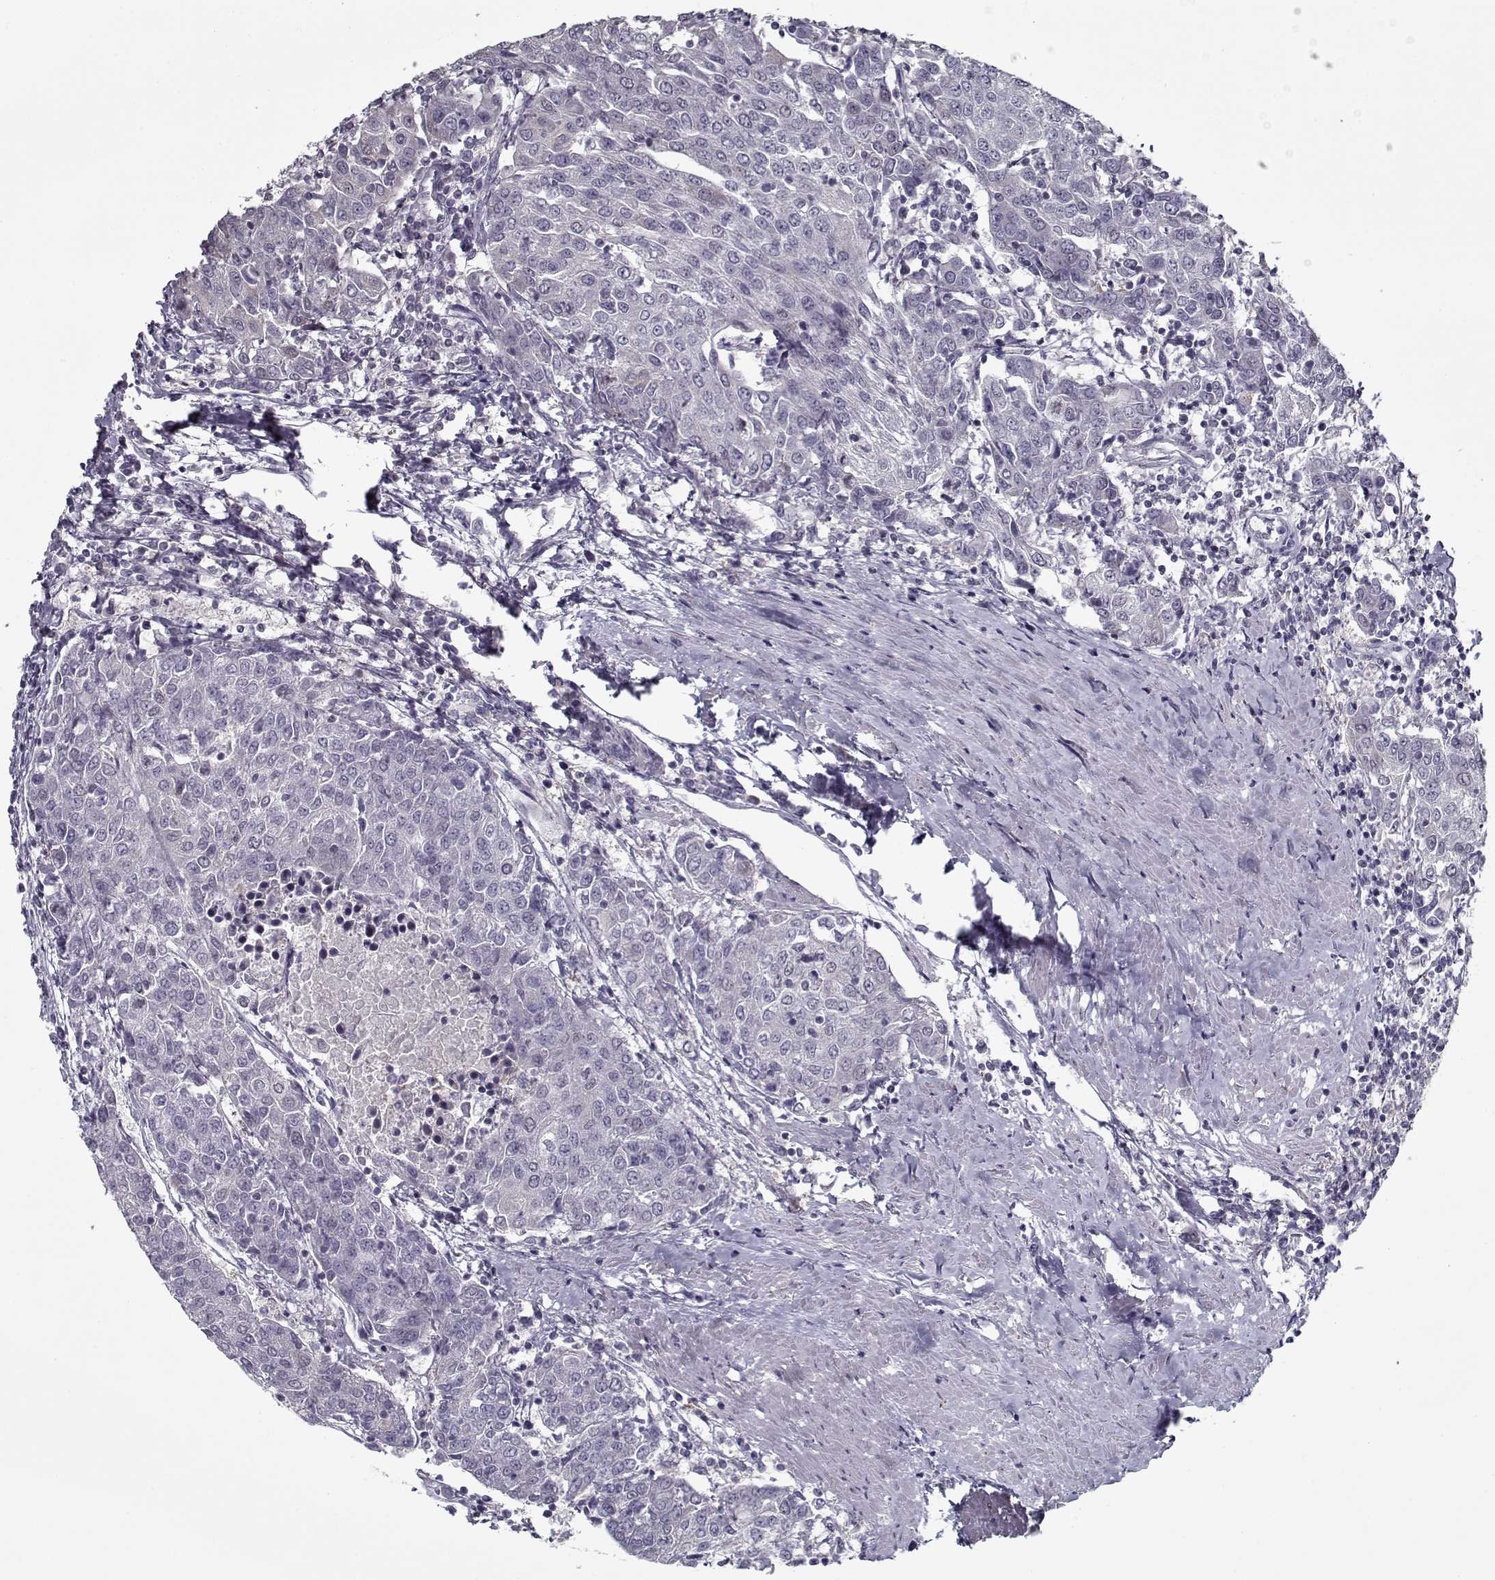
{"staining": {"intensity": "negative", "quantity": "none", "location": "none"}, "tissue": "urothelial cancer", "cell_type": "Tumor cells", "image_type": "cancer", "snomed": [{"axis": "morphology", "description": "Urothelial carcinoma, High grade"}, {"axis": "topography", "description": "Urinary bladder"}], "caption": "IHC histopathology image of human urothelial cancer stained for a protein (brown), which demonstrates no expression in tumor cells.", "gene": "SEC16B", "patient": {"sex": "female", "age": 85}}